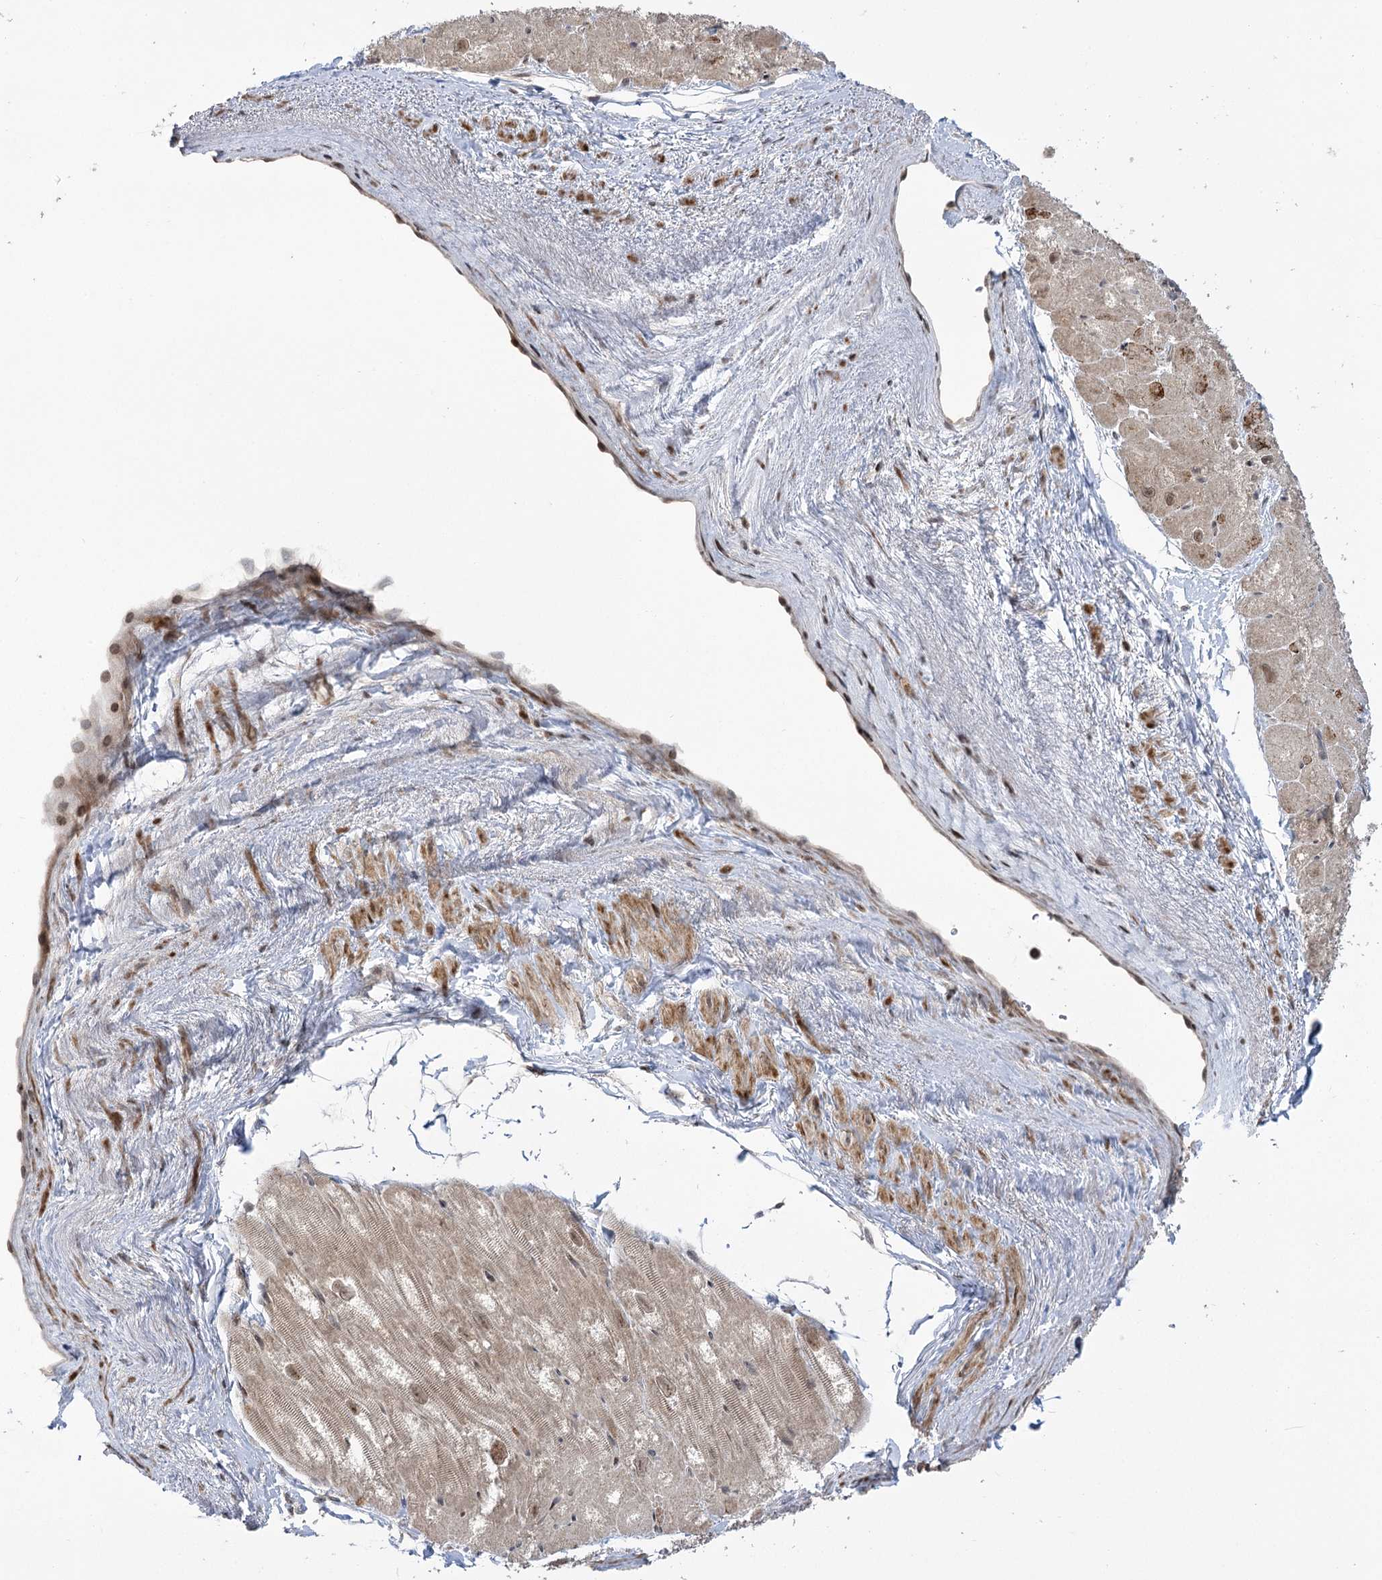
{"staining": {"intensity": "moderate", "quantity": "<25%", "location": "nuclear"}, "tissue": "heart muscle", "cell_type": "Cardiomyocytes", "image_type": "normal", "snomed": [{"axis": "morphology", "description": "Normal tissue, NOS"}, {"axis": "topography", "description": "Heart"}], "caption": "This image reveals IHC staining of normal human heart muscle, with low moderate nuclear positivity in about <25% of cardiomyocytes.", "gene": "HELQ", "patient": {"sex": "male", "age": 50}}